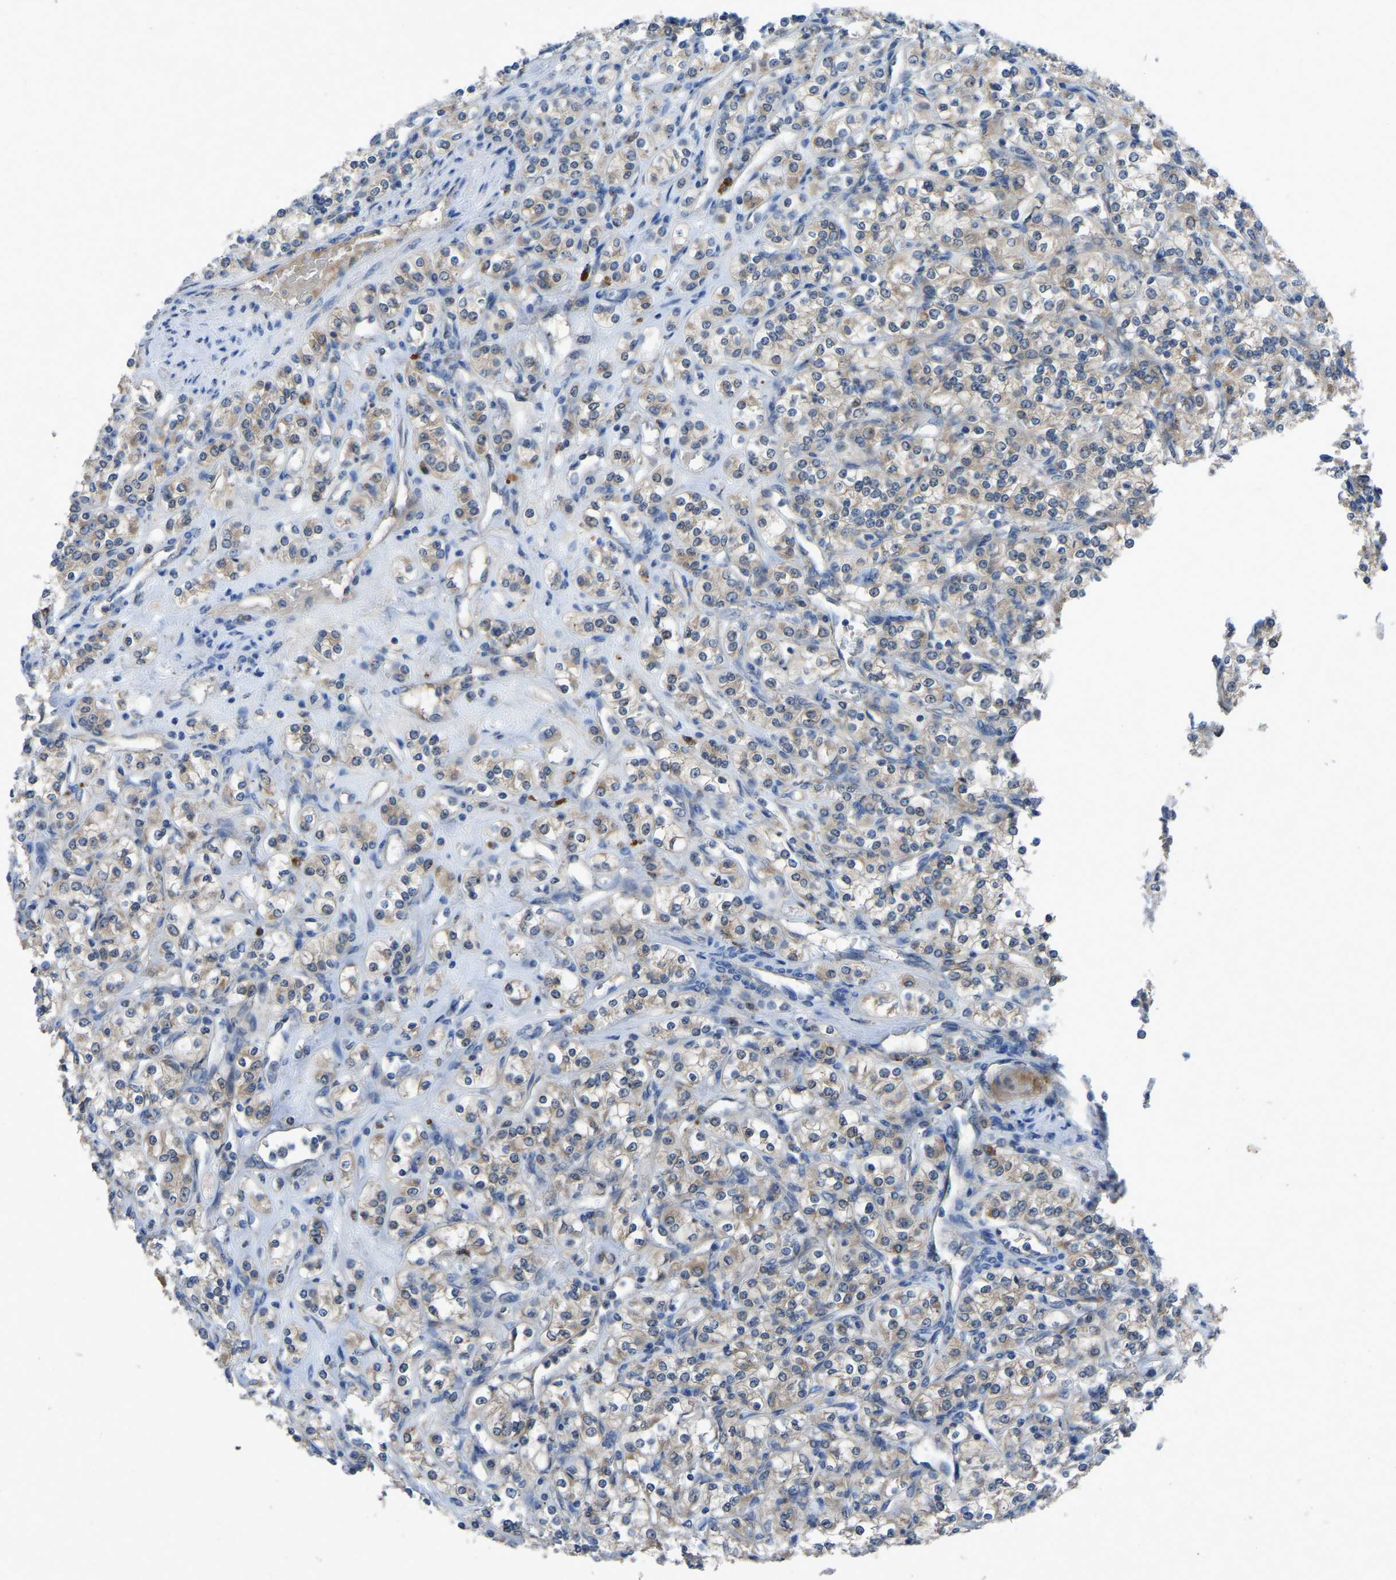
{"staining": {"intensity": "weak", "quantity": ">75%", "location": "cytoplasmic/membranous"}, "tissue": "renal cancer", "cell_type": "Tumor cells", "image_type": "cancer", "snomed": [{"axis": "morphology", "description": "Adenocarcinoma, NOS"}, {"axis": "topography", "description": "Kidney"}], "caption": "High-power microscopy captured an immunohistochemistry (IHC) histopathology image of adenocarcinoma (renal), revealing weak cytoplasmic/membranous staining in about >75% of tumor cells.", "gene": "FHIT", "patient": {"sex": "male", "age": 77}}